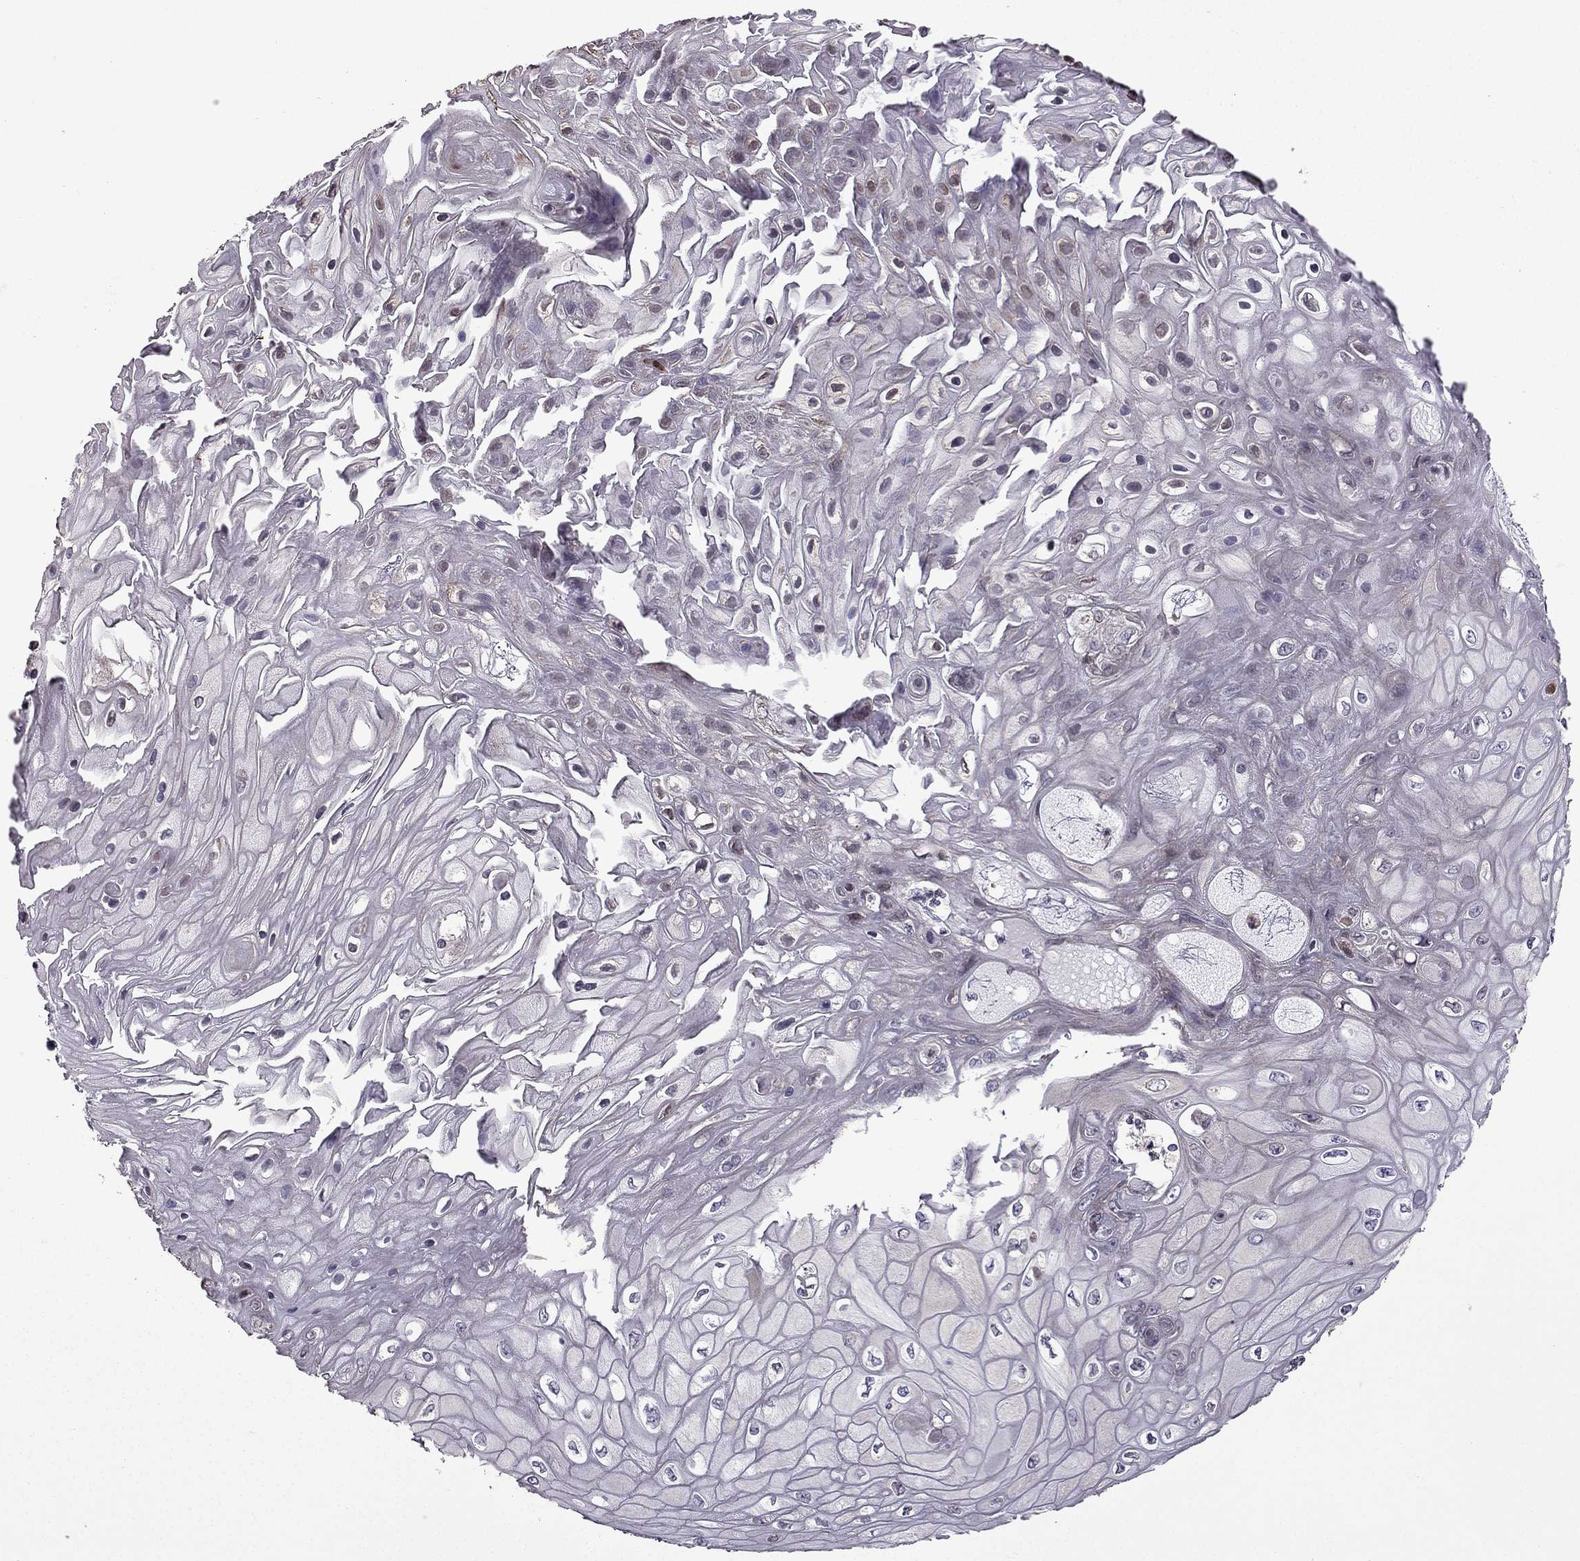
{"staining": {"intensity": "negative", "quantity": "none", "location": "none"}, "tissue": "skin cancer", "cell_type": "Tumor cells", "image_type": "cancer", "snomed": [{"axis": "morphology", "description": "Squamous cell carcinoma, NOS"}, {"axis": "topography", "description": "Skin"}], "caption": "Immunohistochemistry (IHC) image of skin cancer stained for a protein (brown), which reveals no expression in tumor cells. (DAB IHC, high magnification).", "gene": "IKBIP", "patient": {"sex": "male", "age": 62}}